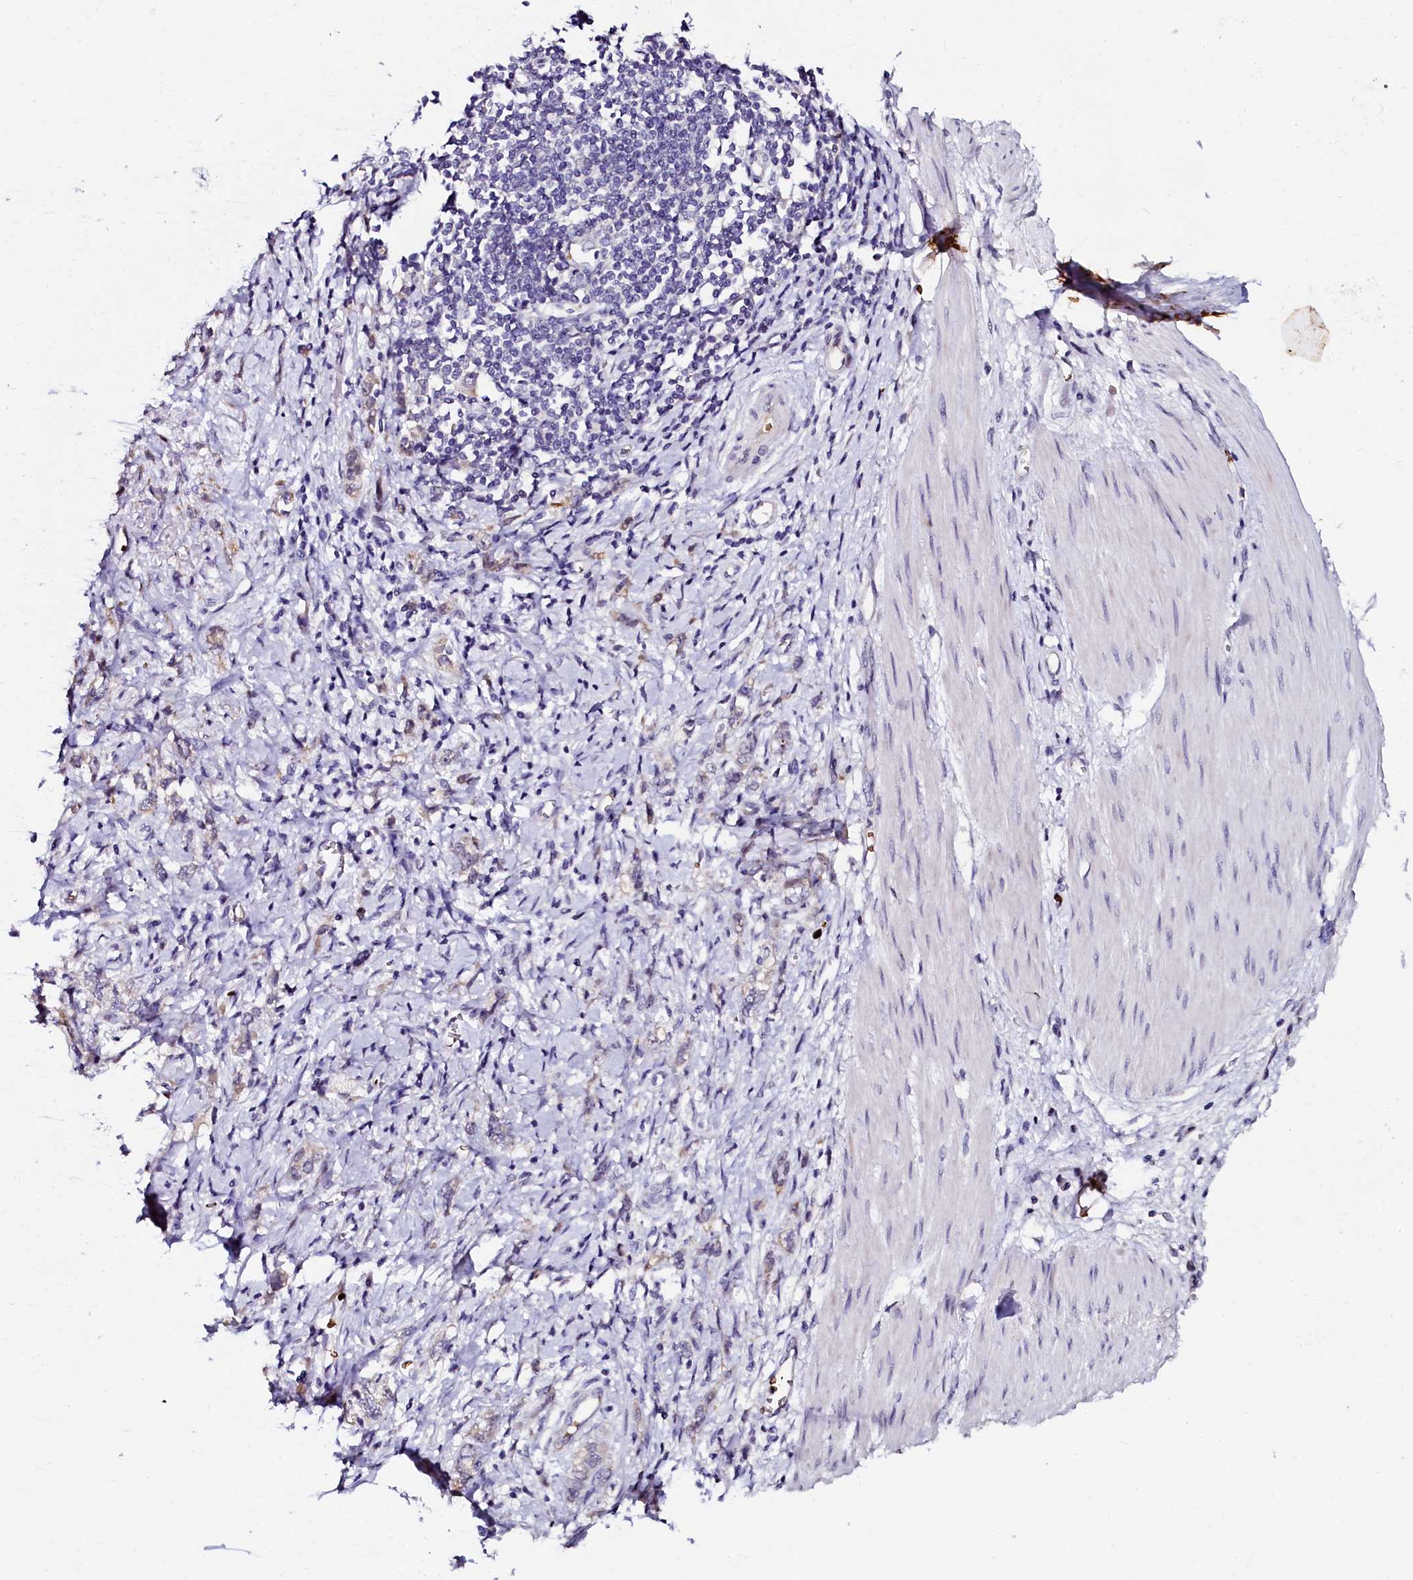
{"staining": {"intensity": "negative", "quantity": "none", "location": "none"}, "tissue": "stomach cancer", "cell_type": "Tumor cells", "image_type": "cancer", "snomed": [{"axis": "morphology", "description": "Adenocarcinoma, NOS"}, {"axis": "topography", "description": "Stomach"}], "caption": "Histopathology image shows no protein staining in tumor cells of stomach cancer tissue. The staining is performed using DAB (3,3'-diaminobenzidine) brown chromogen with nuclei counter-stained in using hematoxylin.", "gene": "CTDSPL2", "patient": {"sex": "female", "age": 76}}